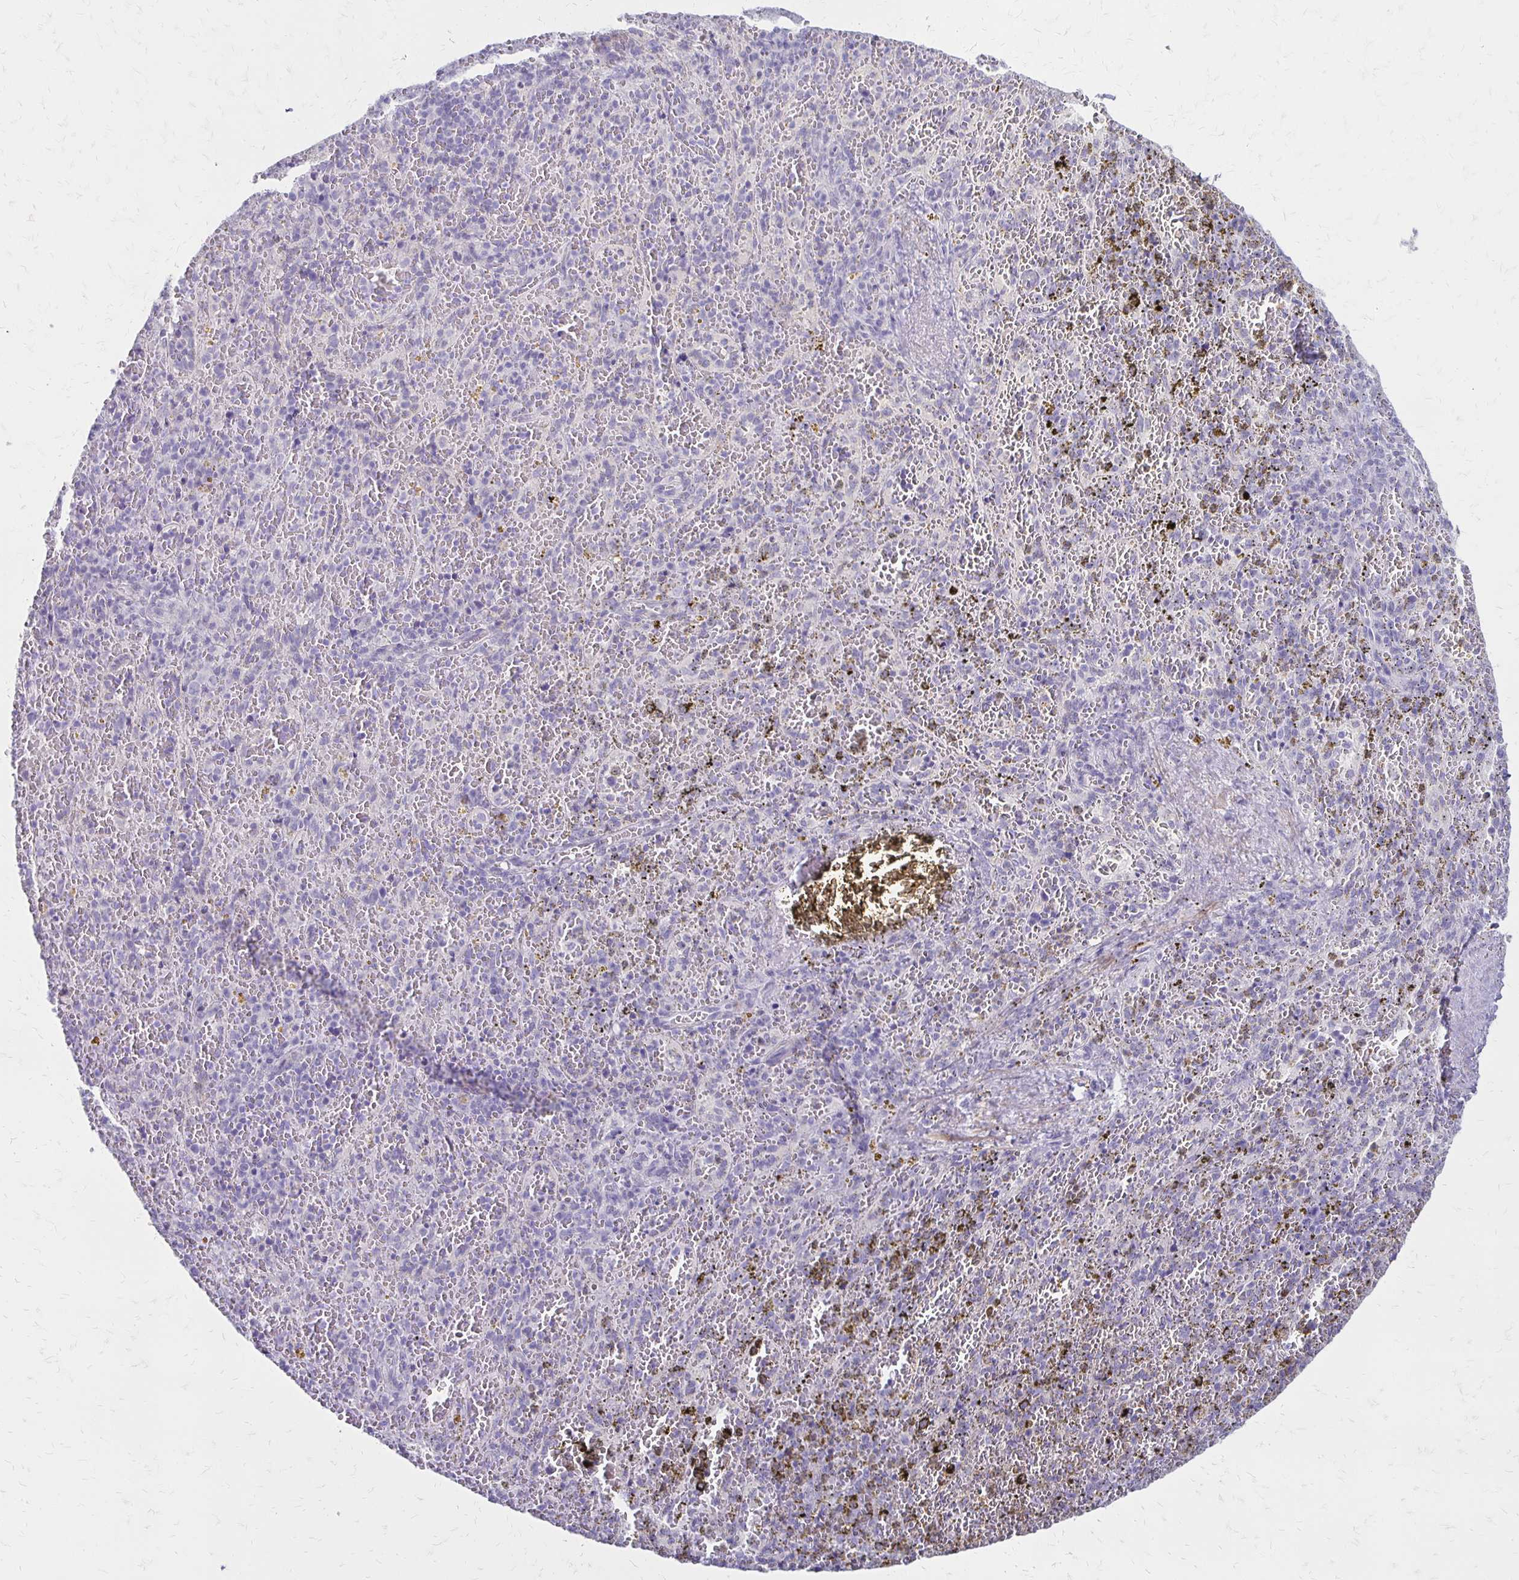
{"staining": {"intensity": "negative", "quantity": "none", "location": "none"}, "tissue": "spleen", "cell_type": "Cells in red pulp", "image_type": "normal", "snomed": [{"axis": "morphology", "description": "Normal tissue, NOS"}, {"axis": "topography", "description": "Spleen"}], "caption": "Protein analysis of benign spleen demonstrates no significant positivity in cells in red pulp. The staining was performed using DAB to visualize the protein expression in brown, while the nuclei were stained in blue with hematoxylin (Magnification: 20x).", "gene": "IVL", "patient": {"sex": "female", "age": 50}}